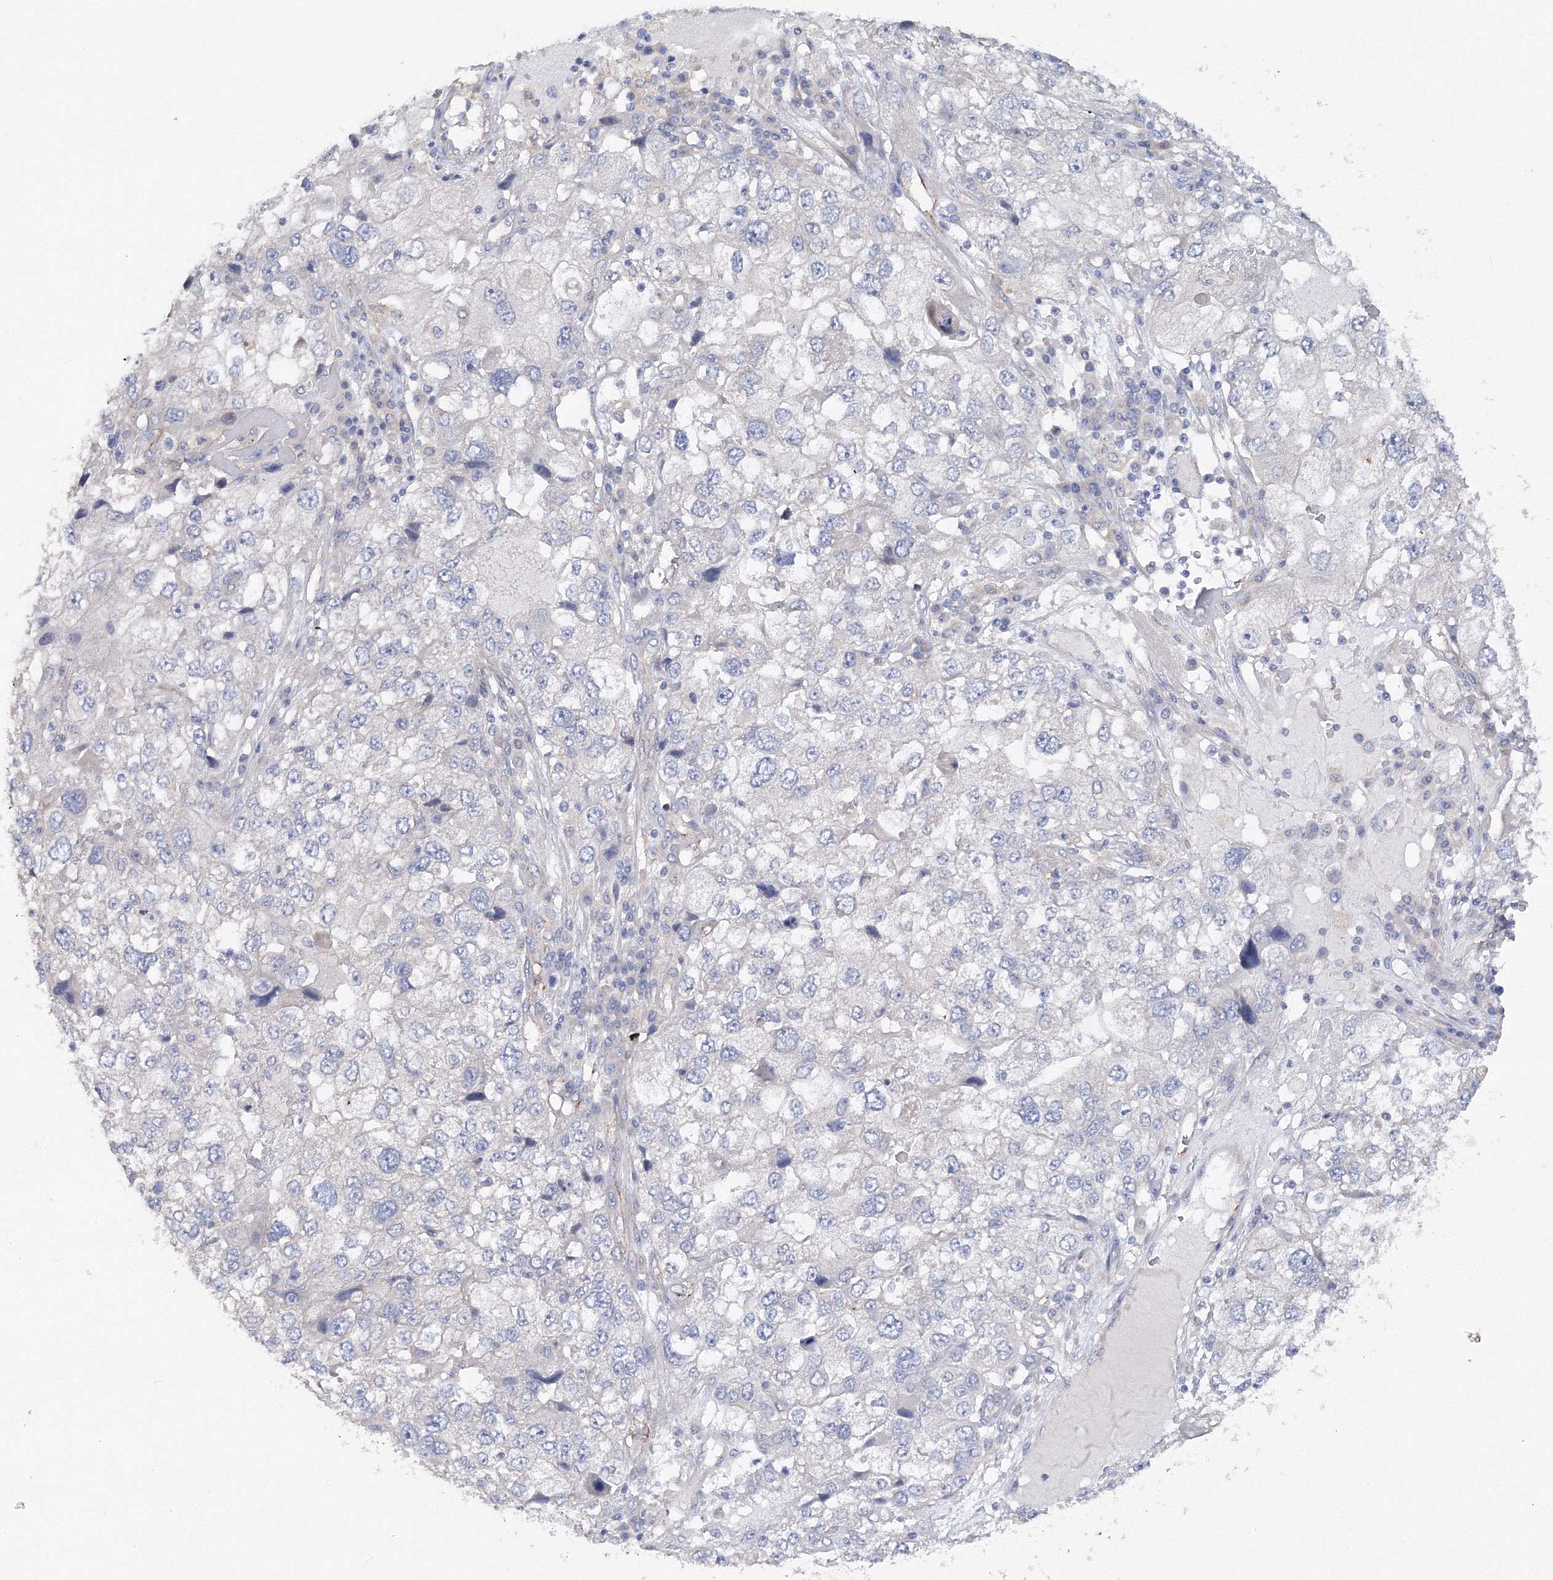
{"staining": {"intensity": "negative", "quantity": "none", "location": "none"}, "tissue": "endometrial cancer", "cell_type": "Tumor cells", "image_type": "cancer", "snomed": [{"axis": "morphology", "description": "Adenocarcinoma, NOS"}, {"axis": "topography", "description": "Endometrium"}], "caption": "This is an immunohistochemistry histopathology image of endometrial cancer (adenocarcinoma). There is no positivity in tumor cells.", "gene": "DIS3L2", "patient": {"sex": "female", "age": 49}}